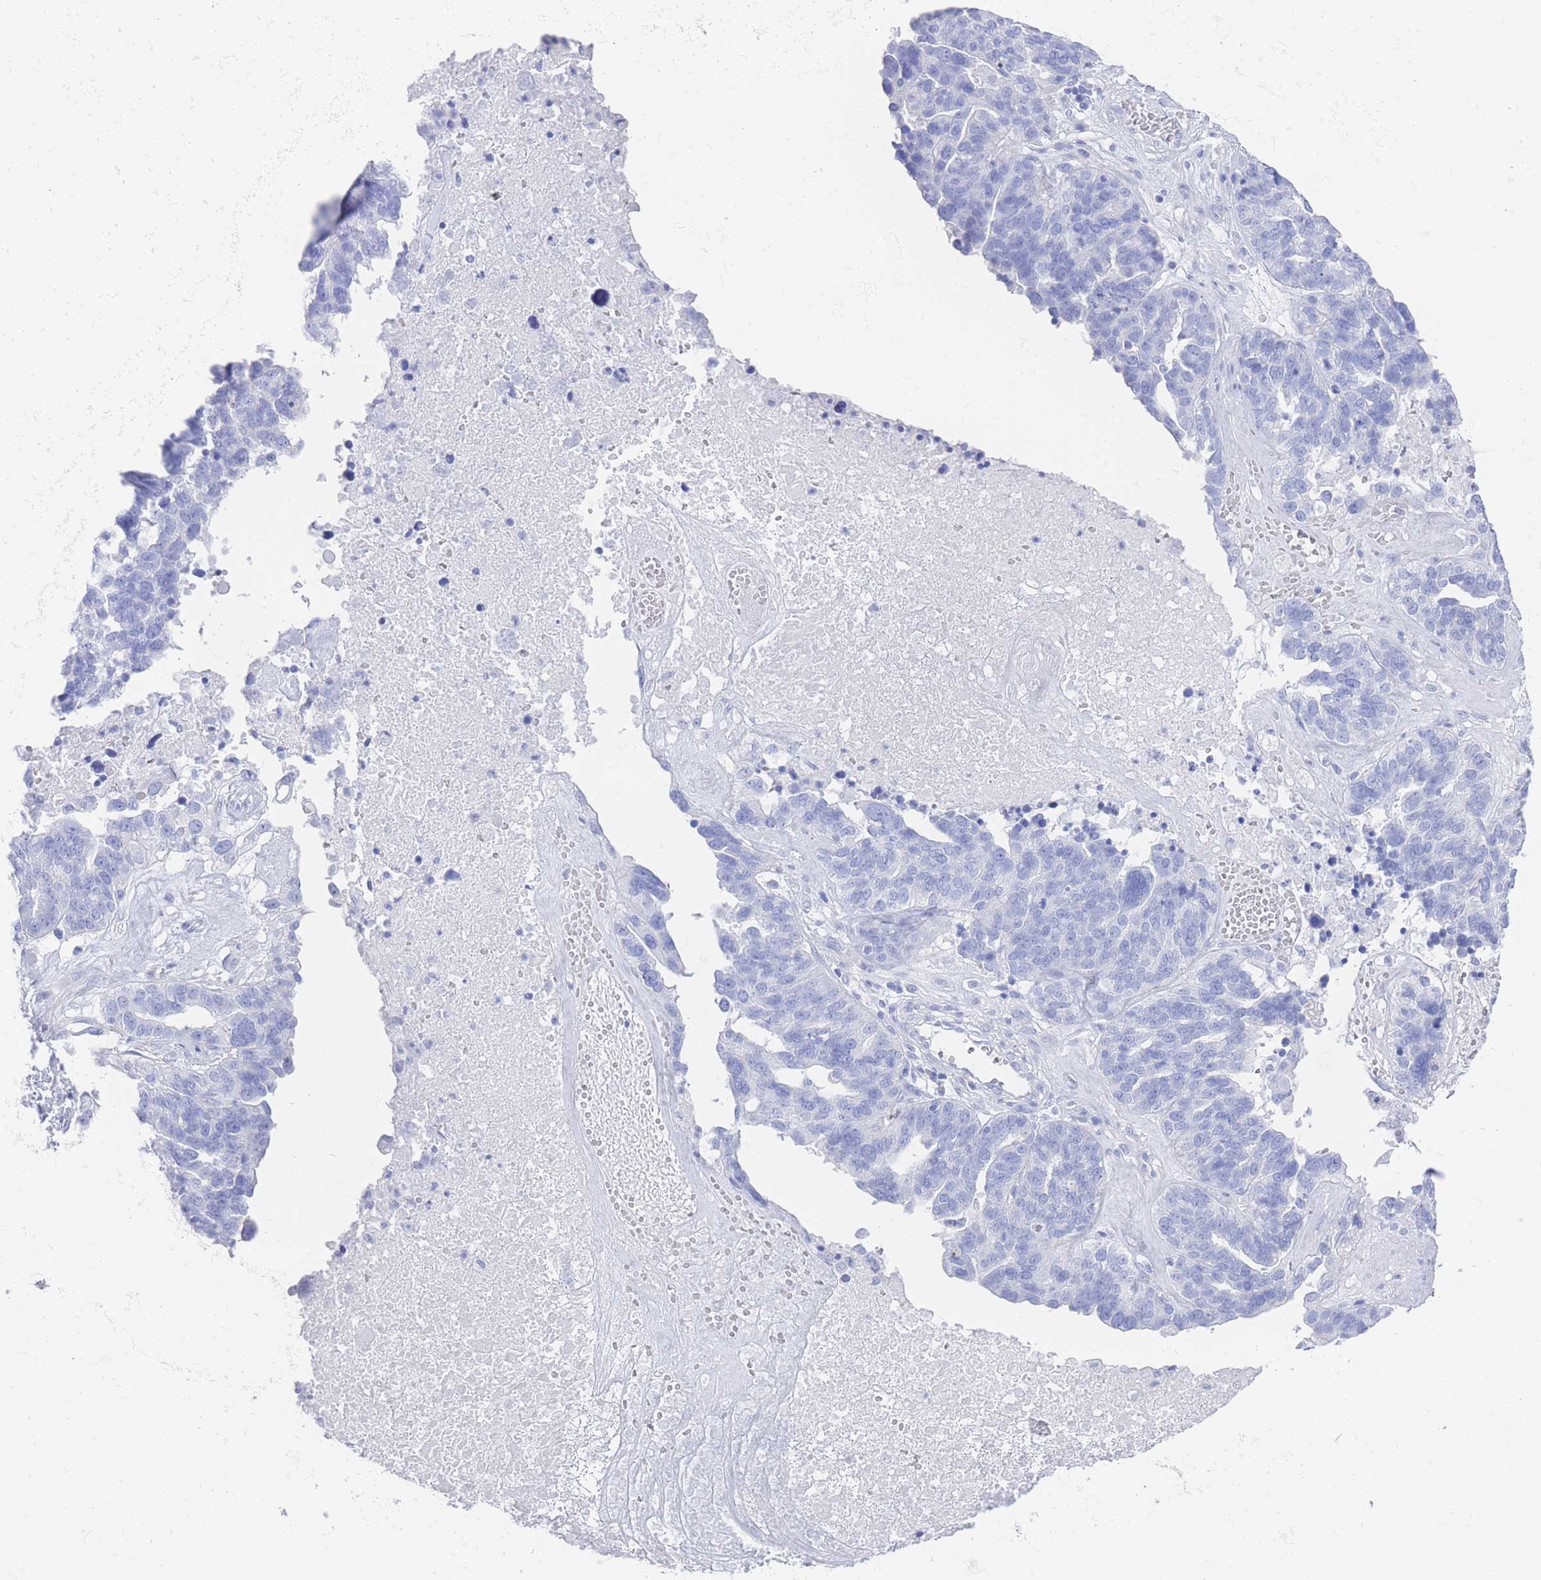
{"staining": {"intensity": "negative", "quantity": "none", "location": "none"}, "tissue": "ovarian cancer", "cell_type": "Tumor cells", "image_type": "cancer", "snomed": [{"axis": "morphology", "description": "Cystadenocarcinoma, serous, NOS"}, {"axis": "topography", "description": "Ovary"}], "caption": "This is an immunohistochemistry histopathology image of ovarian cancer. There is no positivity in tumor cells.", "gene": "LRRC37A", "patient": {"sex": "female", "age": 59}}